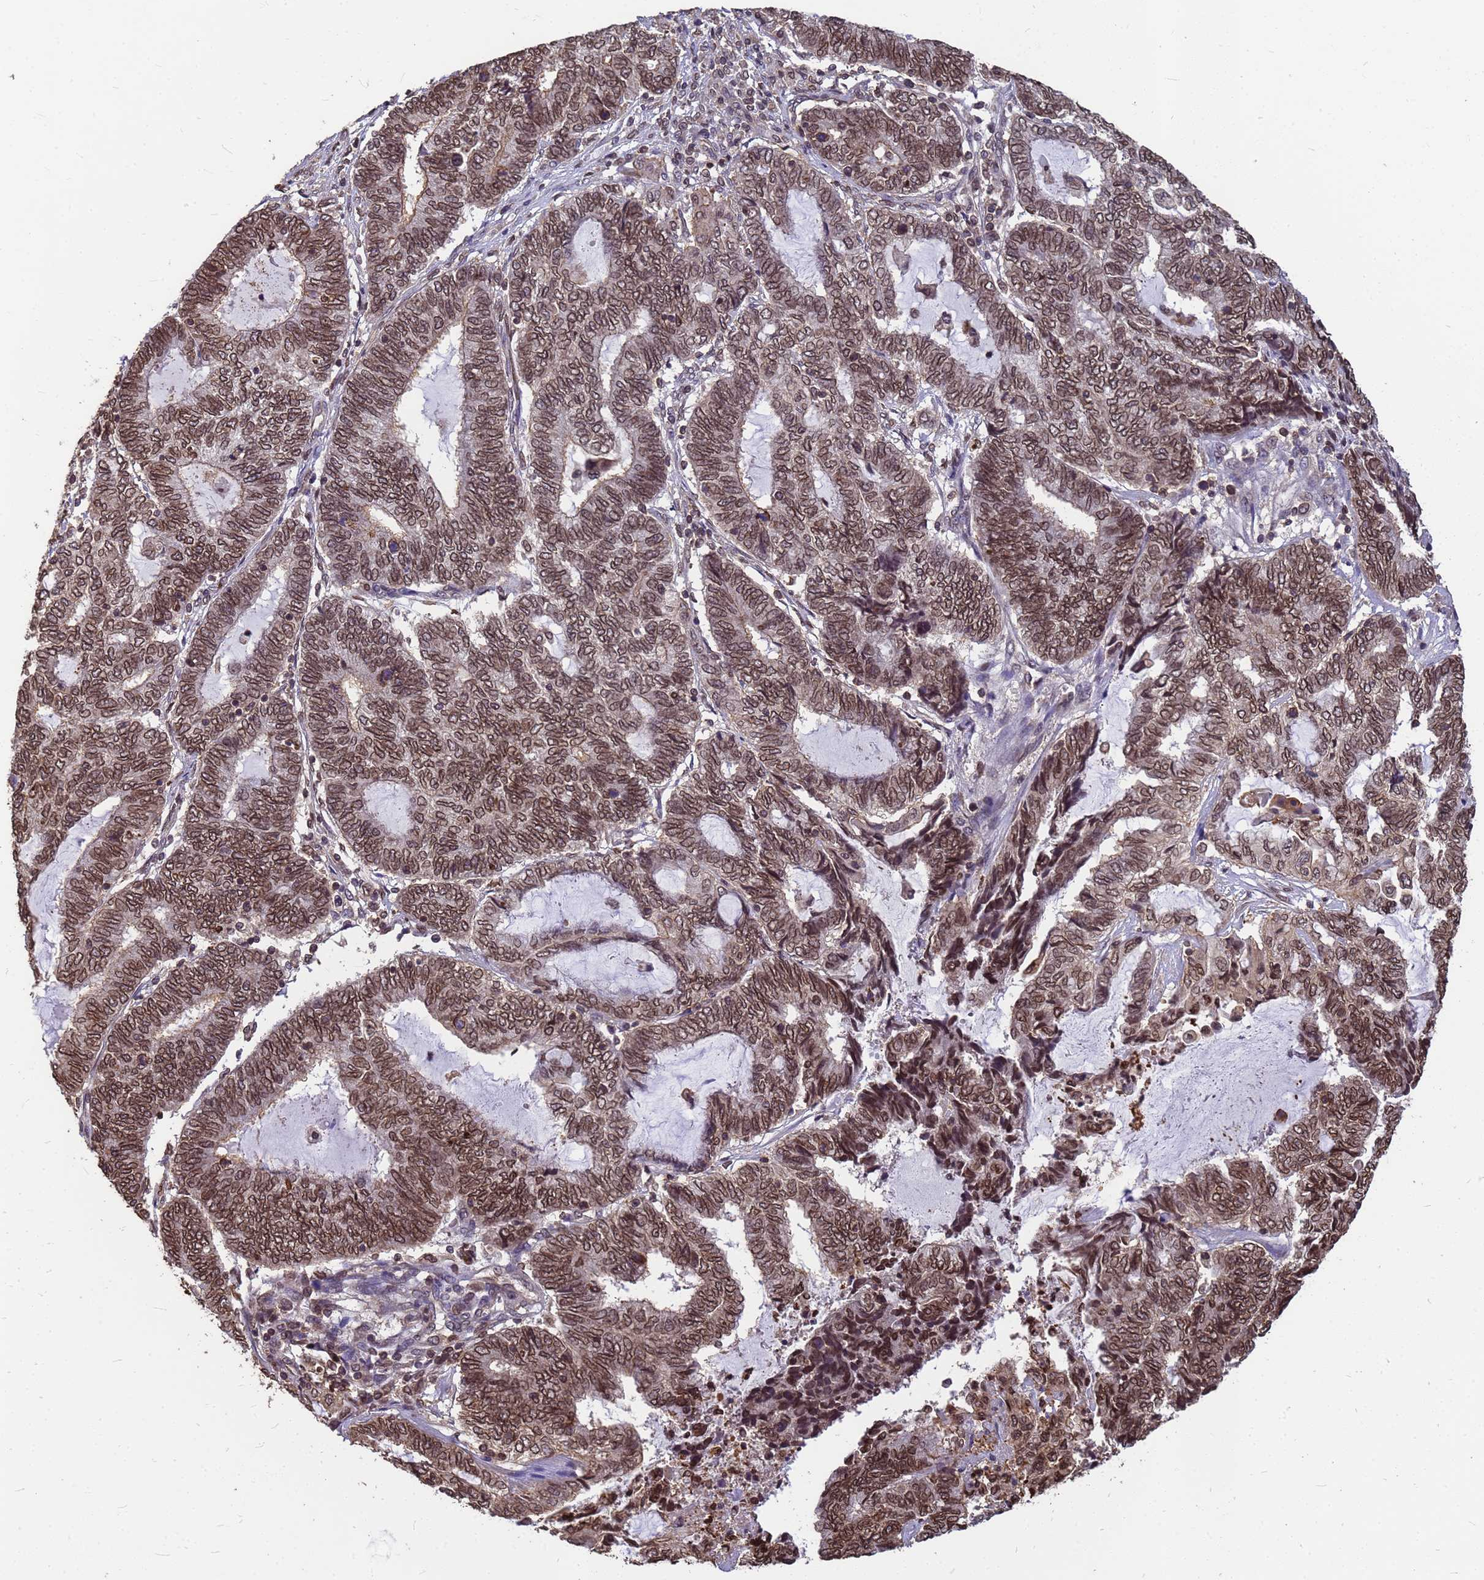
{"staining": {"intensity": "moderate", "quantity": ">75%", "location": "nuclear"}, "tissue": "endometrial cancer", "cell_type": "Tumor cells", "image_type": "cancer", "snomed": [{"axis": "morphology", "description": "Adenocarcinoma, NOS"}, {"axis": "topography", "description": "Uterus"}, {"axis": "topography", "description": "Endometrium"}], "caption": "Immunohistochemical staining of endometrial cancer demonstrates medium levels of moderate nuclear expression in approximately >75% of tumor cells.", "gene": "C1orf35", "patient": {"sex": "female", "age": 70}}